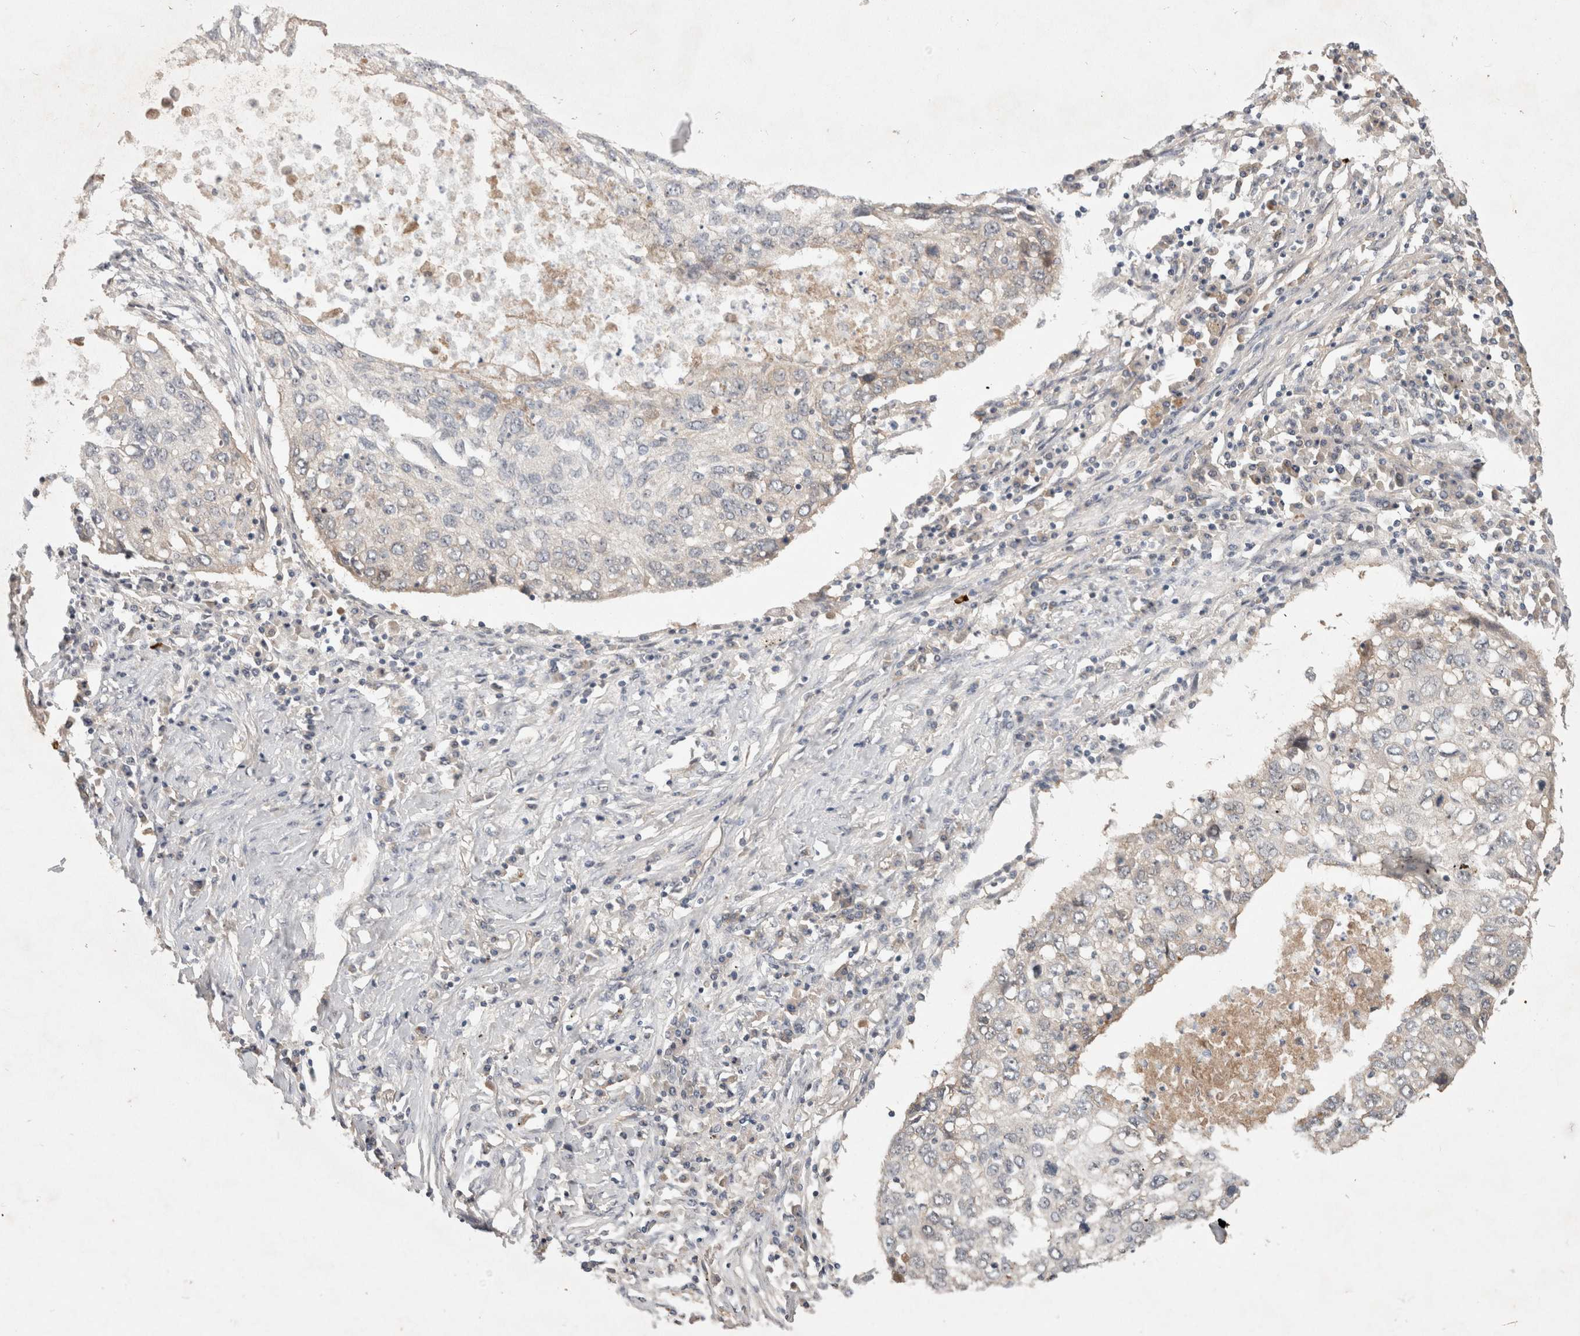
{"staining": {"intensity": "negative", "quantity": "none", "location": "none"}, "tissue": "lung cancer", "cell_type": "Tumor cells", "image_type": "cancer", "snomed": [{"axis": "morphology", "description": "Squamous cell carcinoma, NOS"}, {"axis": "topography", "description": "Lung"}], "caption": "This is an IHC image of lung squamous cell carcinoma. There is no positivity in tumor cells.", "gene": "CERS3", "patient": {"sex": "female", "age": 63}}